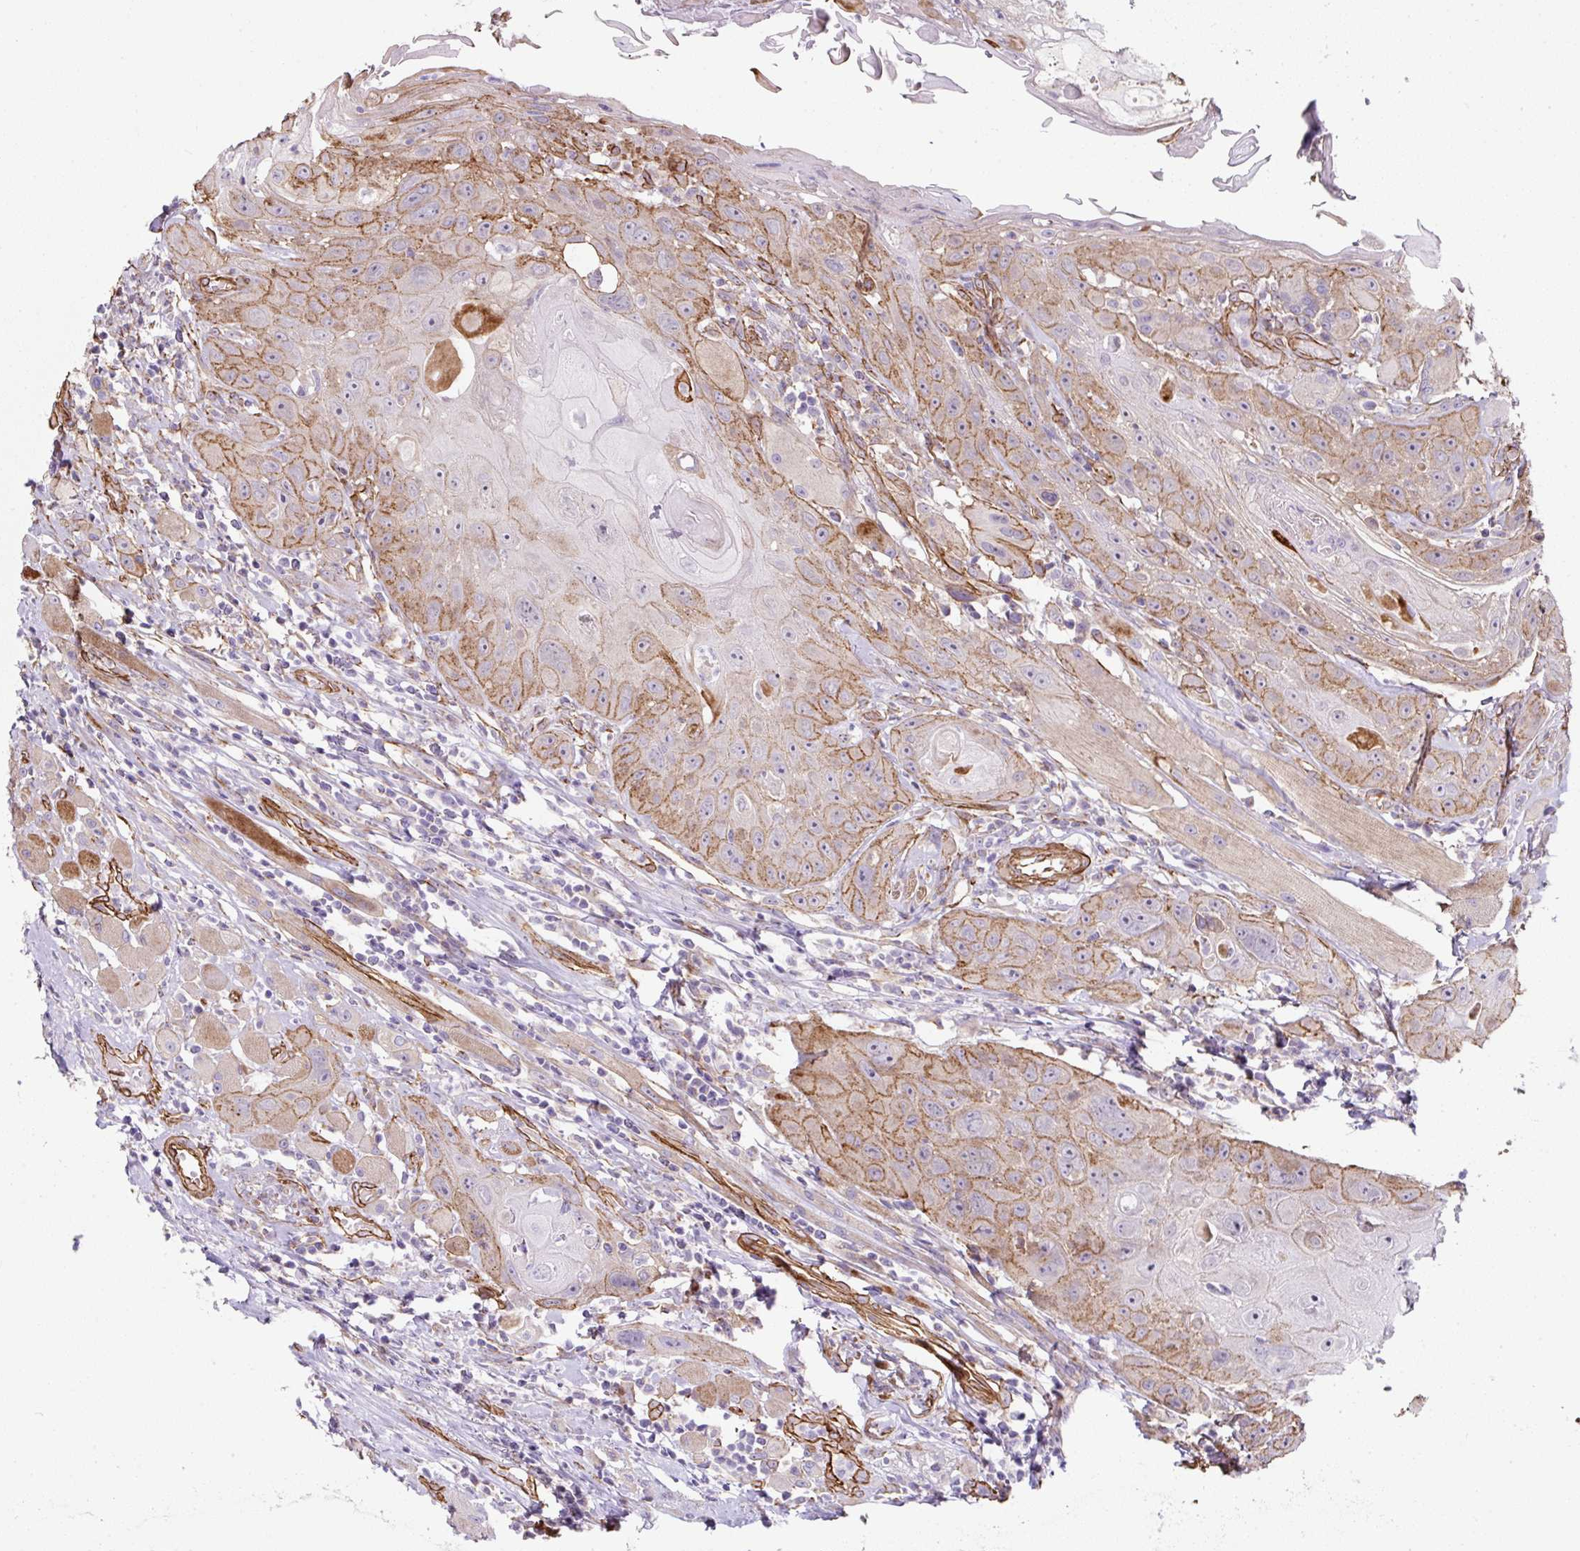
{"staining": {"intensity": "moderate", "quantity": "25%-75%", "location": "cytoplasmic/membranous"}, "tissue": "head and neck cancer", "cell_type": "Tumor cells", "image_type": "cancer", "snomed": [{"axis": "morphology", "description": "Squamous cell carcinoma, NOS"}, {"axis": "topography", "description": "Head-Neck"}], "caption": "IHC micrograph of head and neck cancer (squamous cell carcinoma) stained for a protein (brown), which displays medium levels of moderate cytoplasmic/membranous expression in about 25%-75% of tumor cells.", "gene": "ANKUB1", "patient": {"sex": "female", "age": 59}}